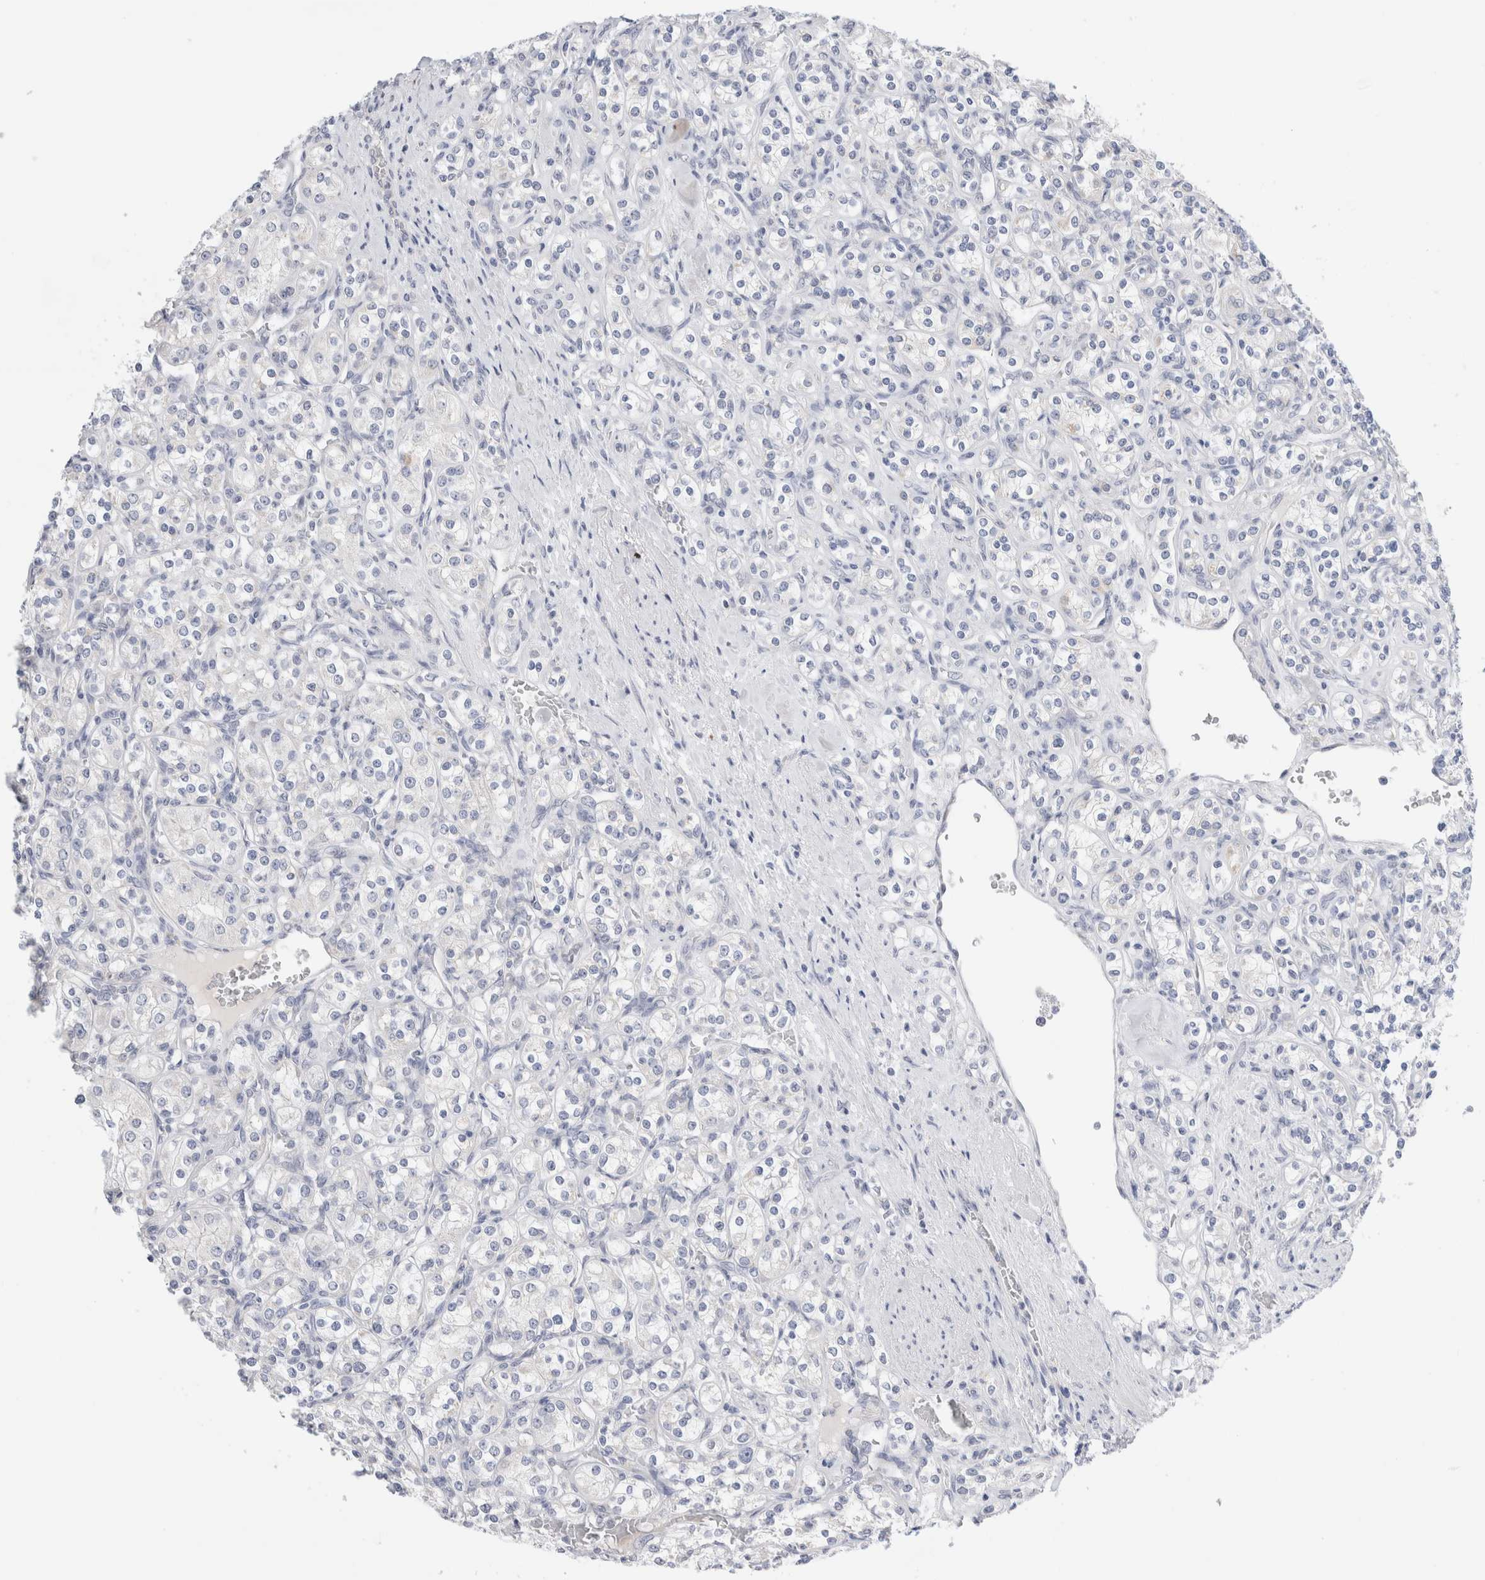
{"staining": {"intensity": "negative", "quantity": "none", "location": "none"}, "tissue": "renal cancer", "cell_type": "Tumor cells", "image_type": "cancer", "snomed": [{"axis": "morphology", "description": "Adenocarcinoma, NOS"}, {"axis": "topography", "description": "Kidney"}], "caption": "Protein analysis of renal cancer reveals no significant expression in tumor cells. Nuclei are stained in blue.", "gene": "SLC22A12", "patient": {"sex": "male", "age": 77}}